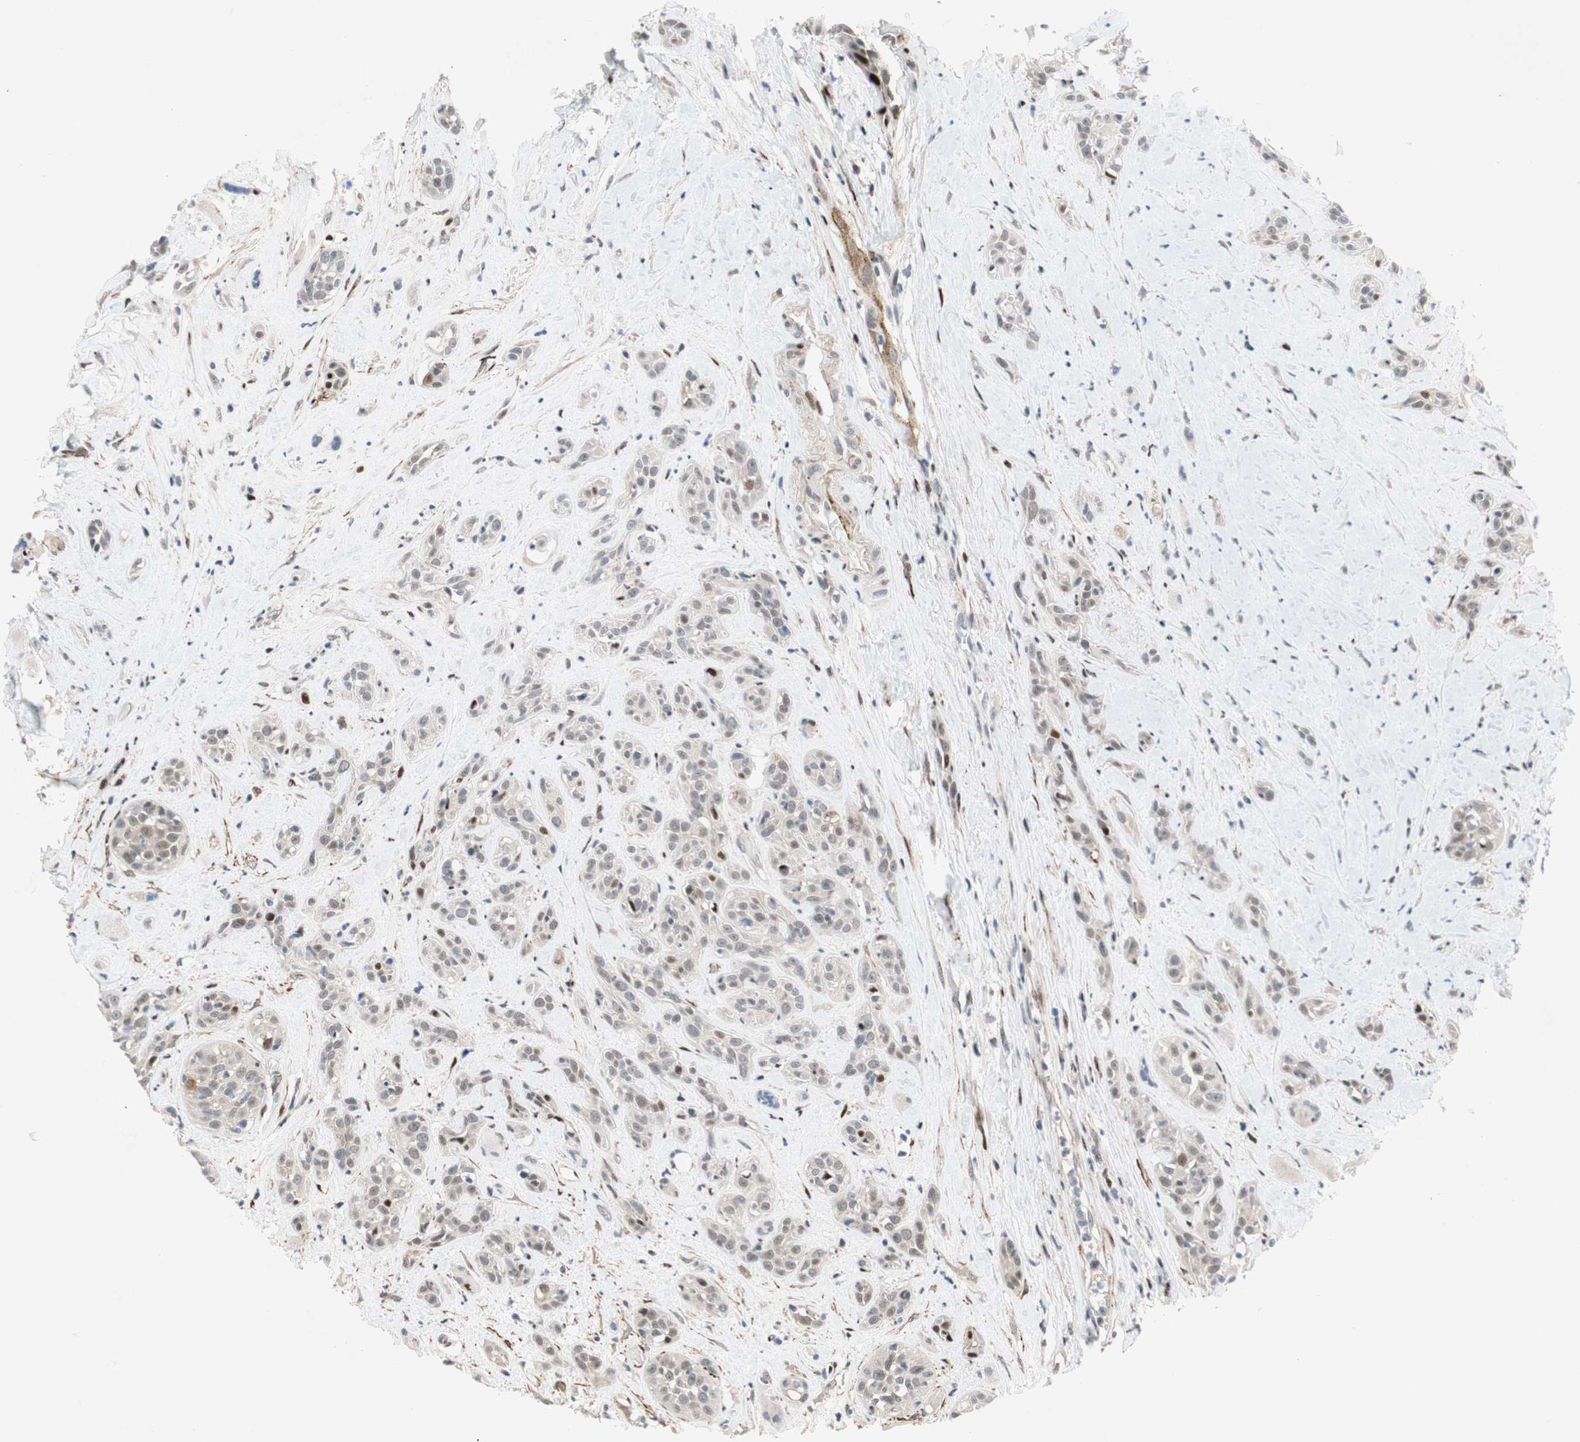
{"staining": {"intensity": "weak", "quantity": "<25%", "location": "nuclear"}, "tissue": "head and neck cancer", "cell_type": "Tumor cells", "image_type": "cancer", "snomed": [{"axis": "morphology", "description": "Squamous cell carcinoma, NOS"}, {"axis": "topography", "description": "Head-Neck"}], "caption": "Head and neck squamous cell carcinoma was stained to show a protein in brown. There is no significant staining in tumor cells.", "gene": "FBXO44", "patient": {"sex": "male", "age": 62}}